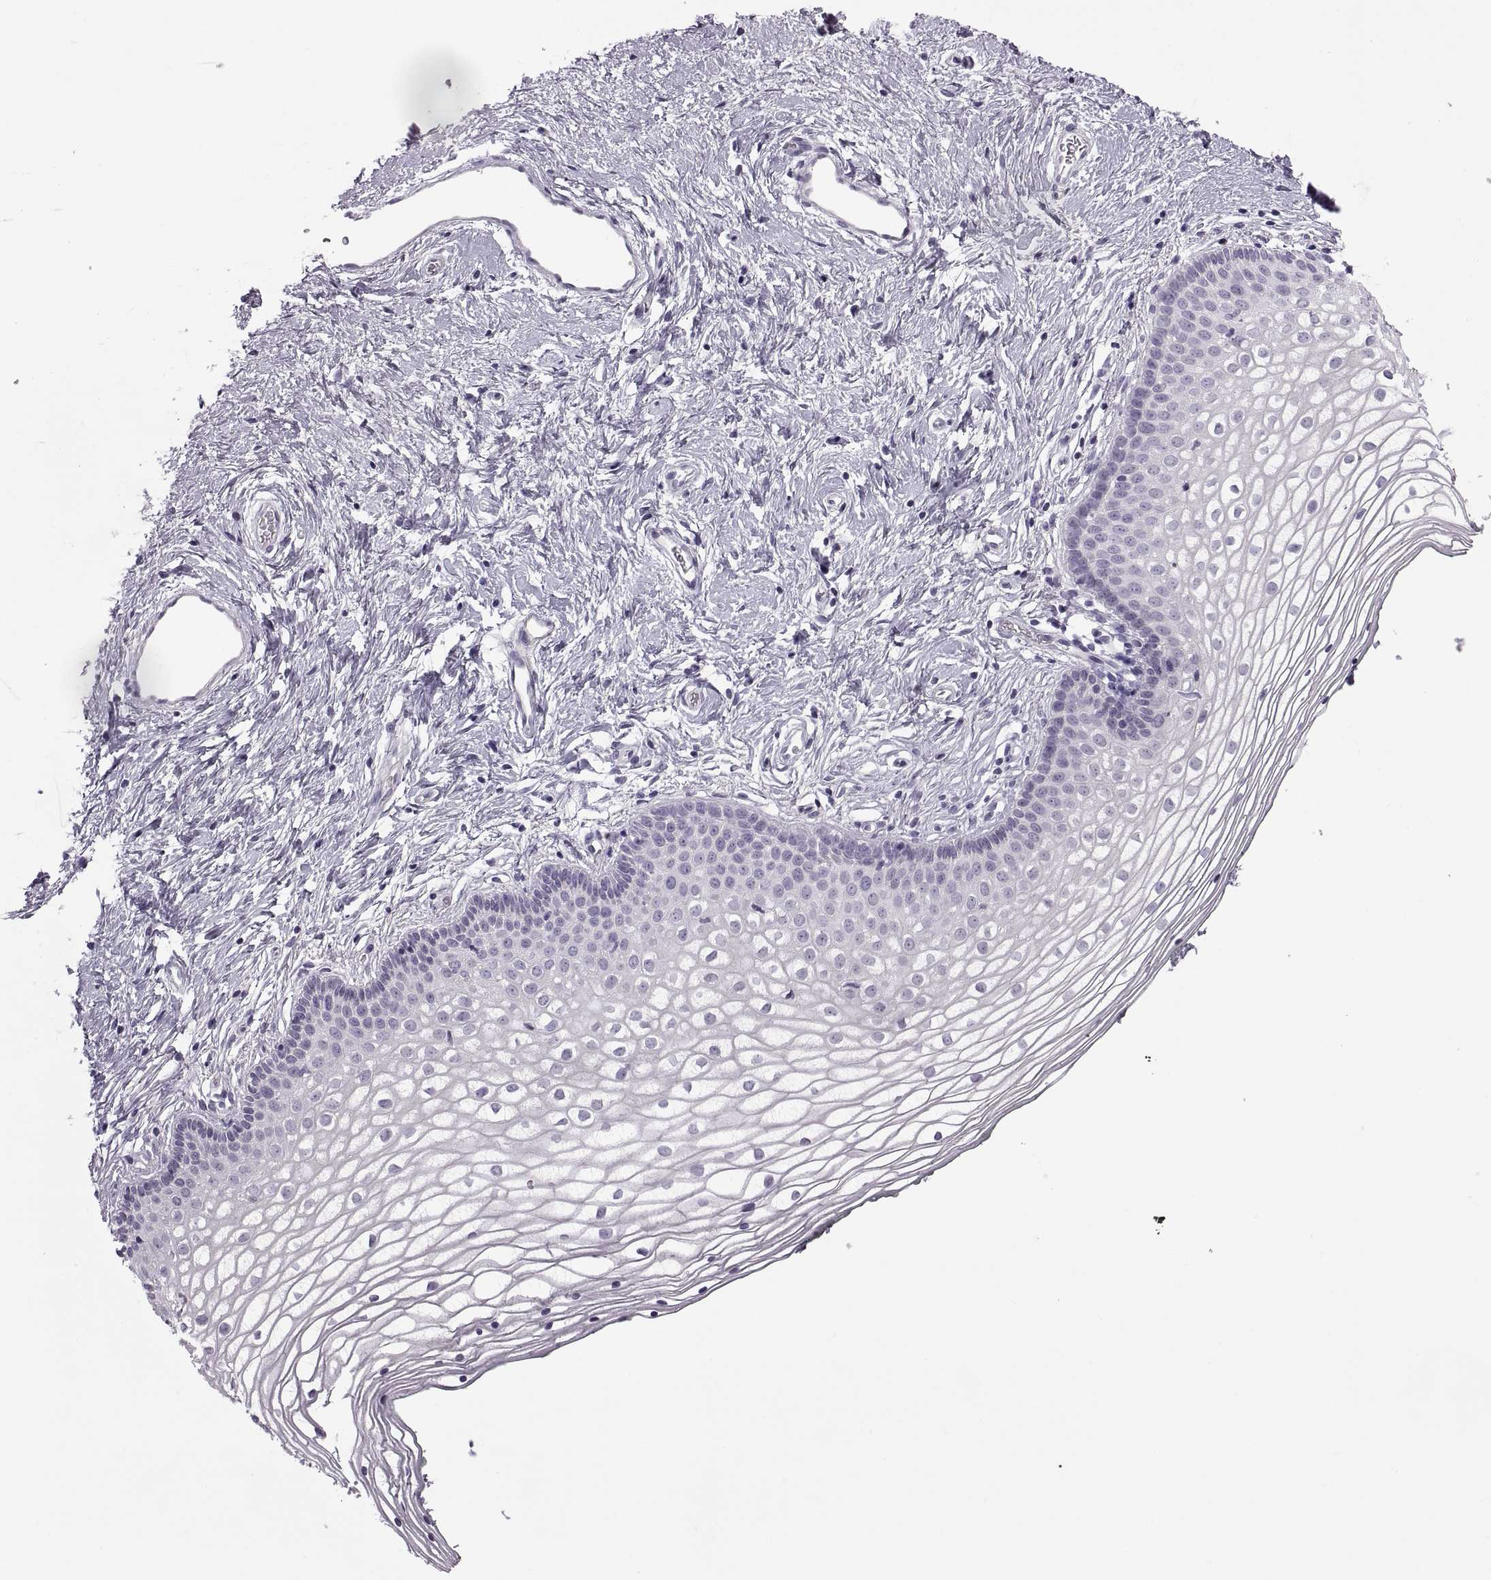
{"staining": {"intensity": "negative", "quantity": "none", "location": "none"}, "tissue": "vagina", "cell_type": "Squamous epithelial cells", "image_type": "normal", "snomed": [{"axis": "morphology", "description": "Normal tissue, NOS"}, {"axis": "topography", "description": "Vagina"}], "caption": "DAB immunohistochemical staining of unremarkable vagina shows no significant positivity in squamous epithelial cells. (DAB (3,3'-diaminobenzidine) IHC, high magnification).", "gene": "RSPH6A", "patient": {"sex": "female", "age": 36}}